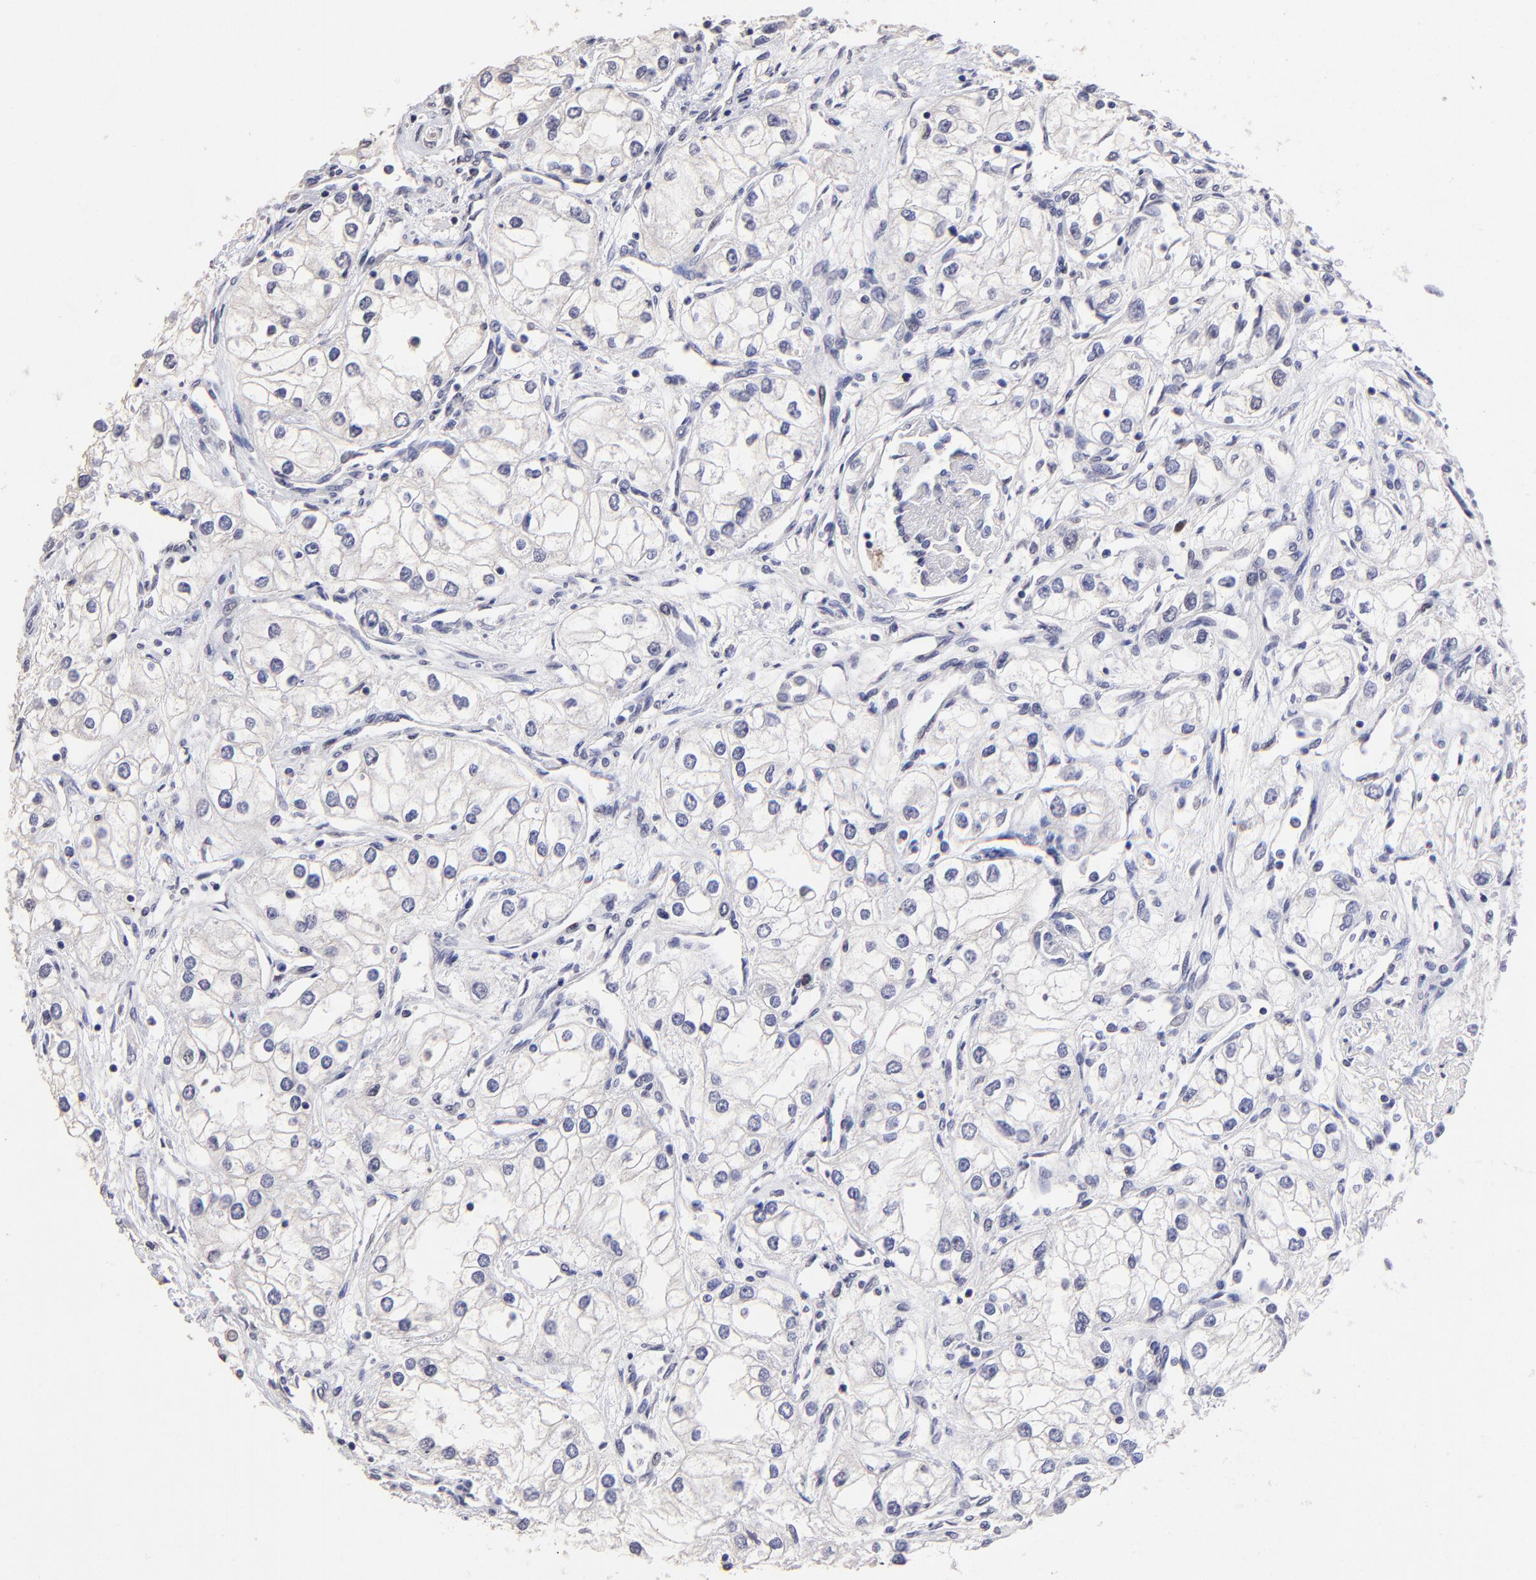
{"staining": {"intensity": "negative", "quantity": "none", "location": "none"}, "tissue": "renal cancer", "cell_type": "Tumor cells", "image_type": "cancer", "snomed": [{"axis": "morphology", "description": "Adenocarcinoma, NOS"}, {"axis": "topography", "description": "Kidney"}], "caption": "Adenocarcinoma (renal) was stained to show a protein in brown. There is no significant staining in tumor cells.", "gene": "DNMT1", "patient": {"sex": "male", "age": 57}}